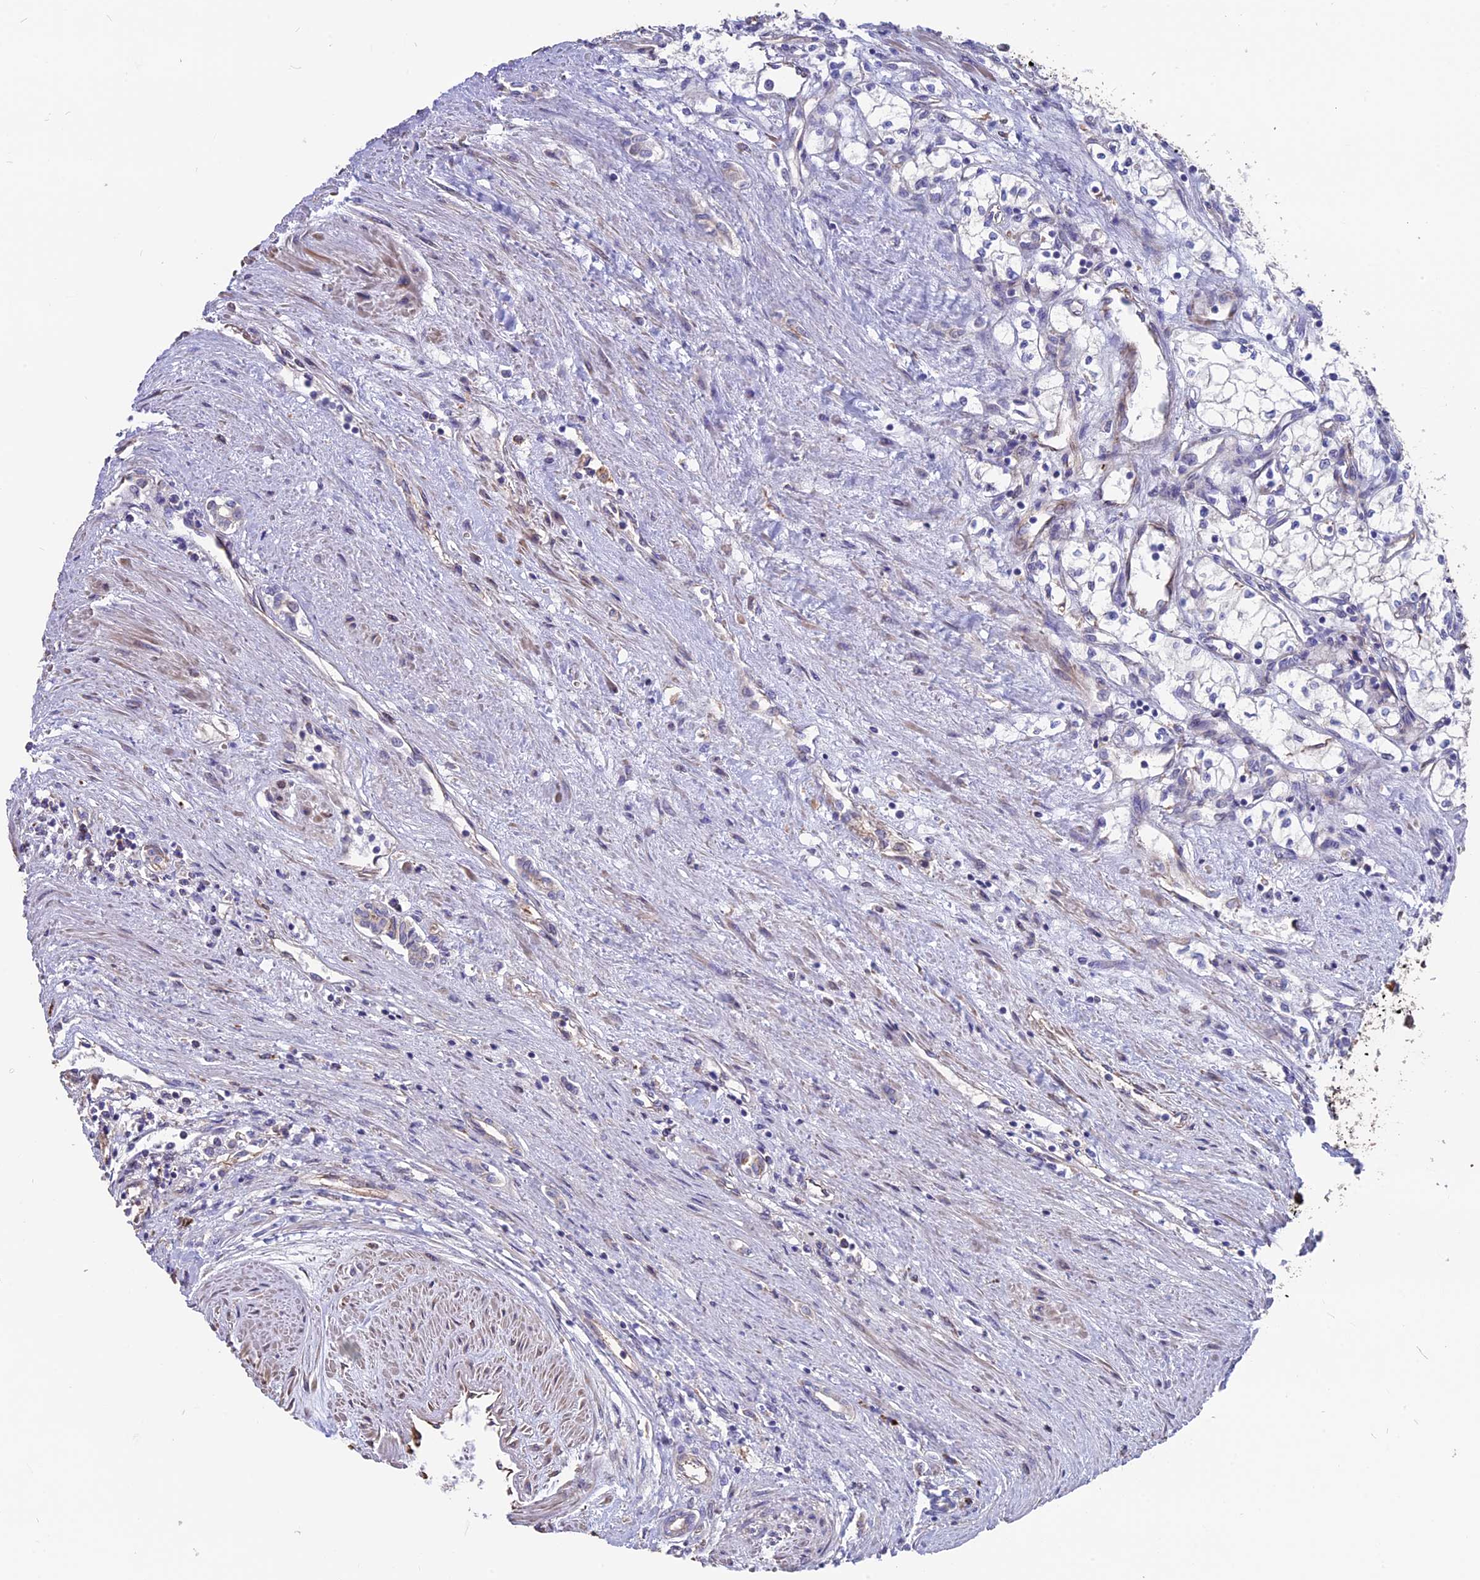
{"staining": {"intensity": "negative", "quantity": "none", "location": "none"}, "tissue": "renal cancer", "cell_type": "Tumor cells", "image_type": "cancer", "snomed": [{"axis": "morphology", "description": "Adenocarcinoma, NOS"}, {"axis": "topography", "description": "Kidney"}], "caption": "Renal adenocarcinoma was stained to show a protein in brown. There is no significant staining in tumor cells.", "gene": "SEH1L", "patient": {"sex": "male", "age": 59}}